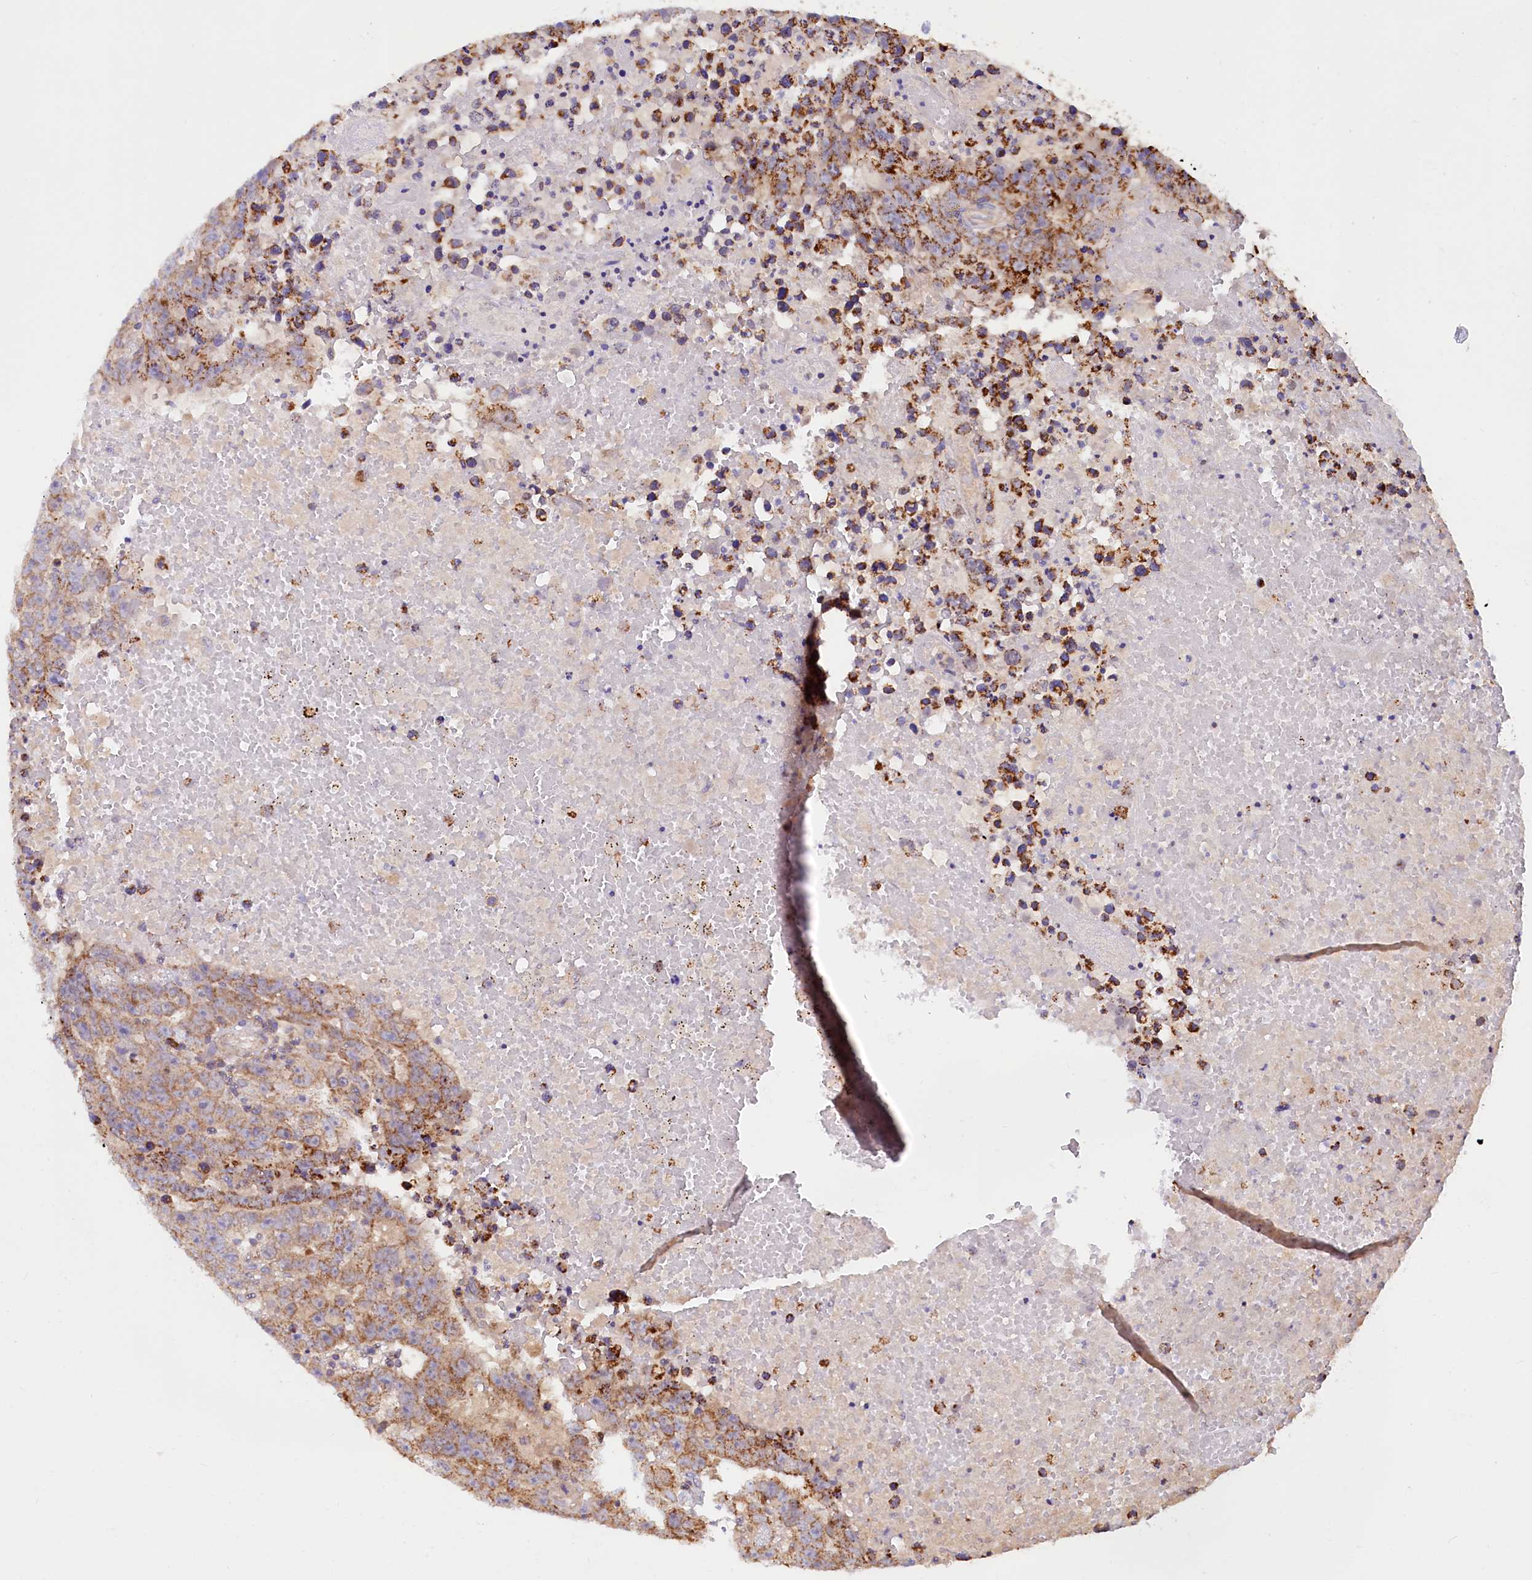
{"staining": {"intensity": "moderate", "quantity": ">75%", "location": "cytoplasmic/membranous"}, "tissue": "testis cancer", "cell_type": "Tumor cells", "image_type": "cancer", "snomed": [{"axis": "morphology", "description": "Carcinoma, Embryonal, NOS"}, {"axis": "topography", "description": "Testis"}], "caption": "Protein staining of testis embryonal carcinoma tissue demonstrates moderate cytoplasmic/membranous expression in about >75% of tumor cells. (brown staining indicates protein expression, while blue staining denotes nuclei).", "gene": "CIAO3", "patient": {"sex": "male", "age": 25}}